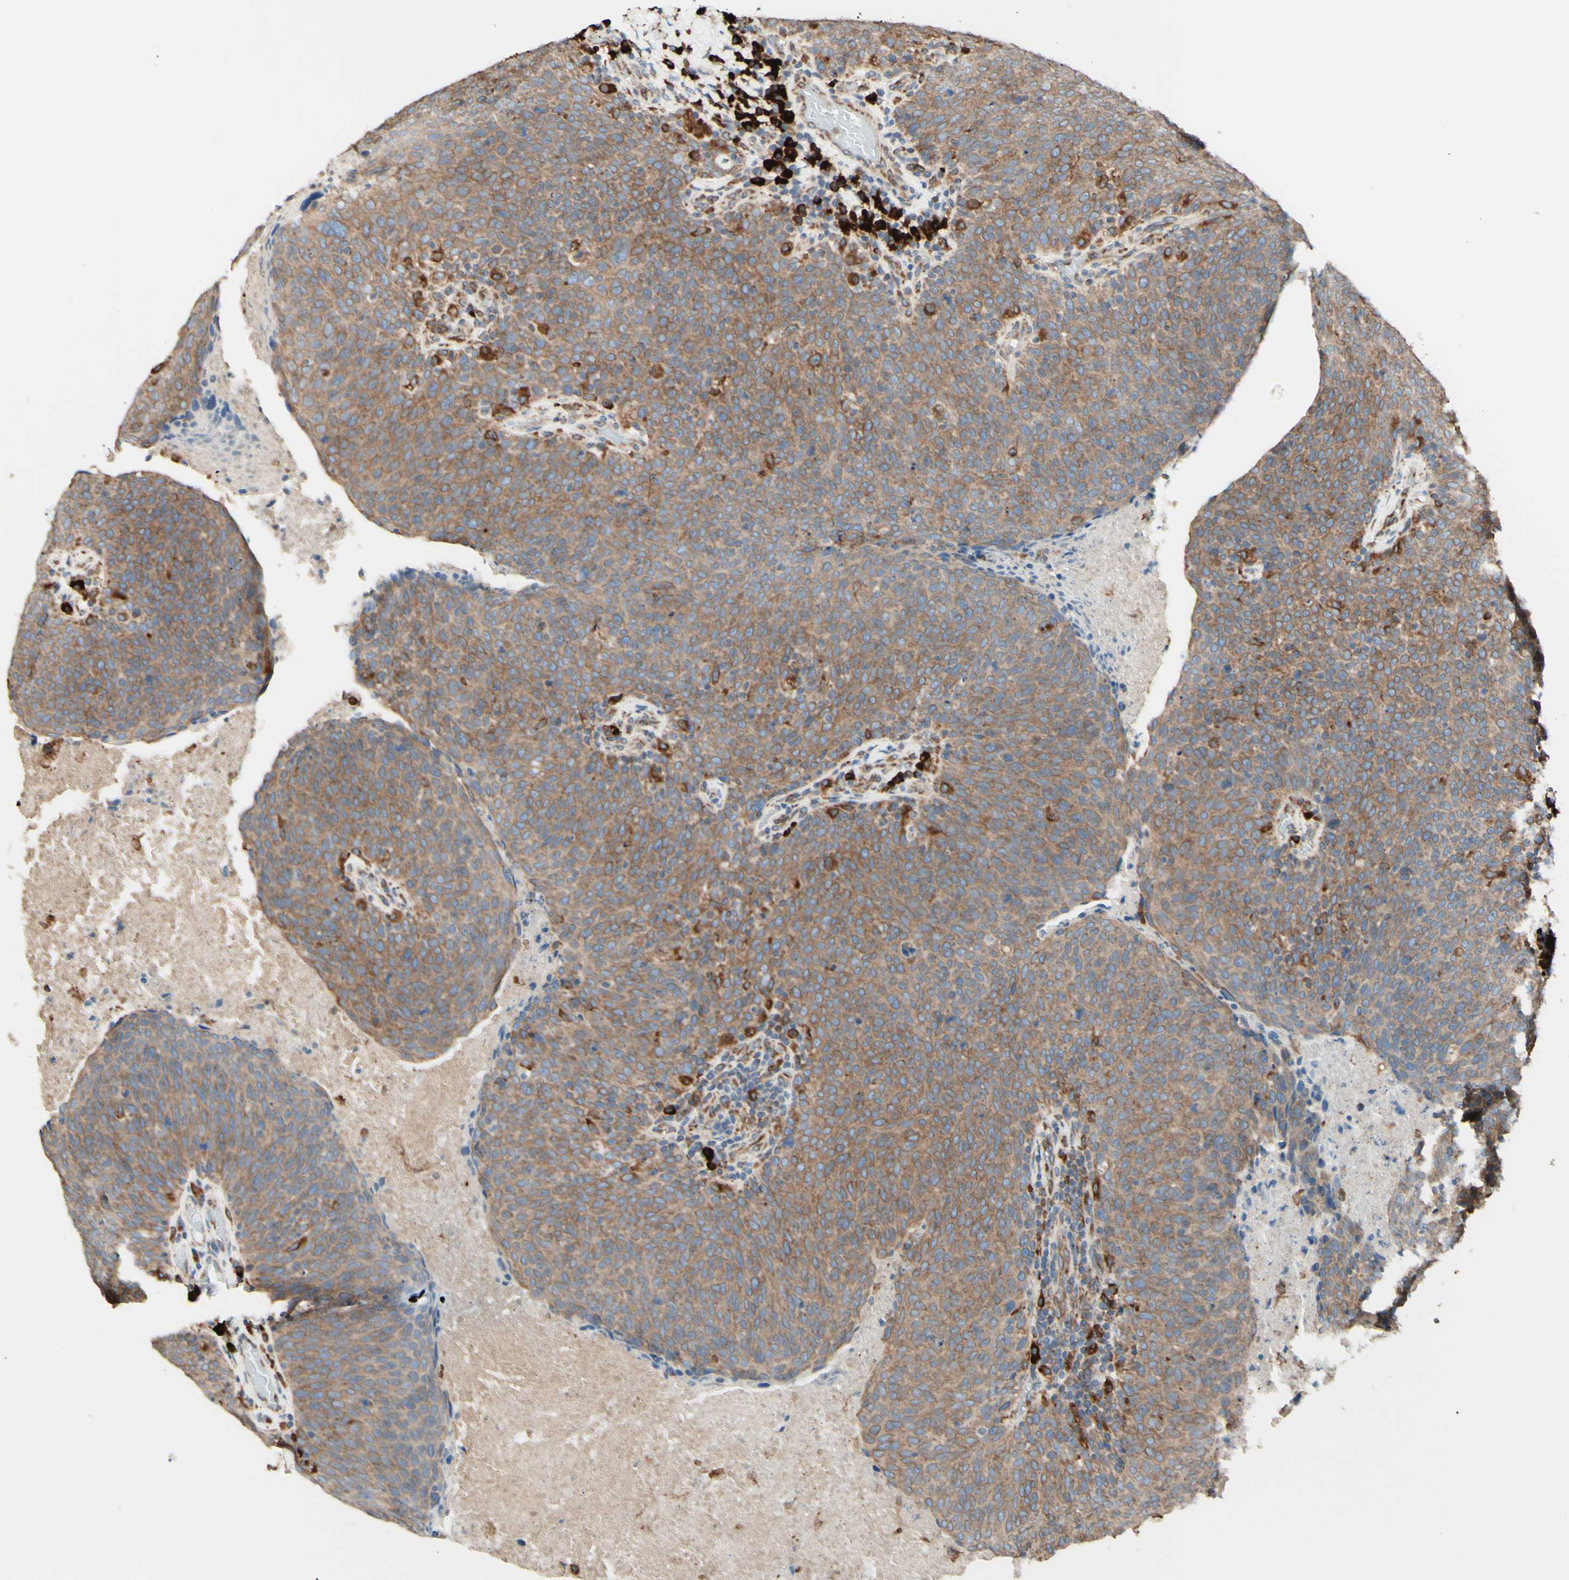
{"staining": {"intensity": "moderate", "quantity": ">75%", "location": "cytoplasmic/membranous"}, "tissue": "head and neck cancer", "cell_type": "Tumor cells", "image_type": "cancer", "snomed": [{"axis": "morphology", "description": "Squamous cell carcinoma, NOS"}, {"axis": "morphology", "description": "Squamous cell carcinoma, metastatic, NOS"}, {"axis": "topography", "description": "Lymph node"}, {"axis": "topography", "description": "Head-Neck"}], "caption": "Tumor cells display medium levels of moderate cytoplasmic/membranous expression in approximately >75% of cells in human head and neck metastatic squamous cell carcinoma.", "gene": "DNAJB11", "patient": {"sex": "male", "age": 62}}